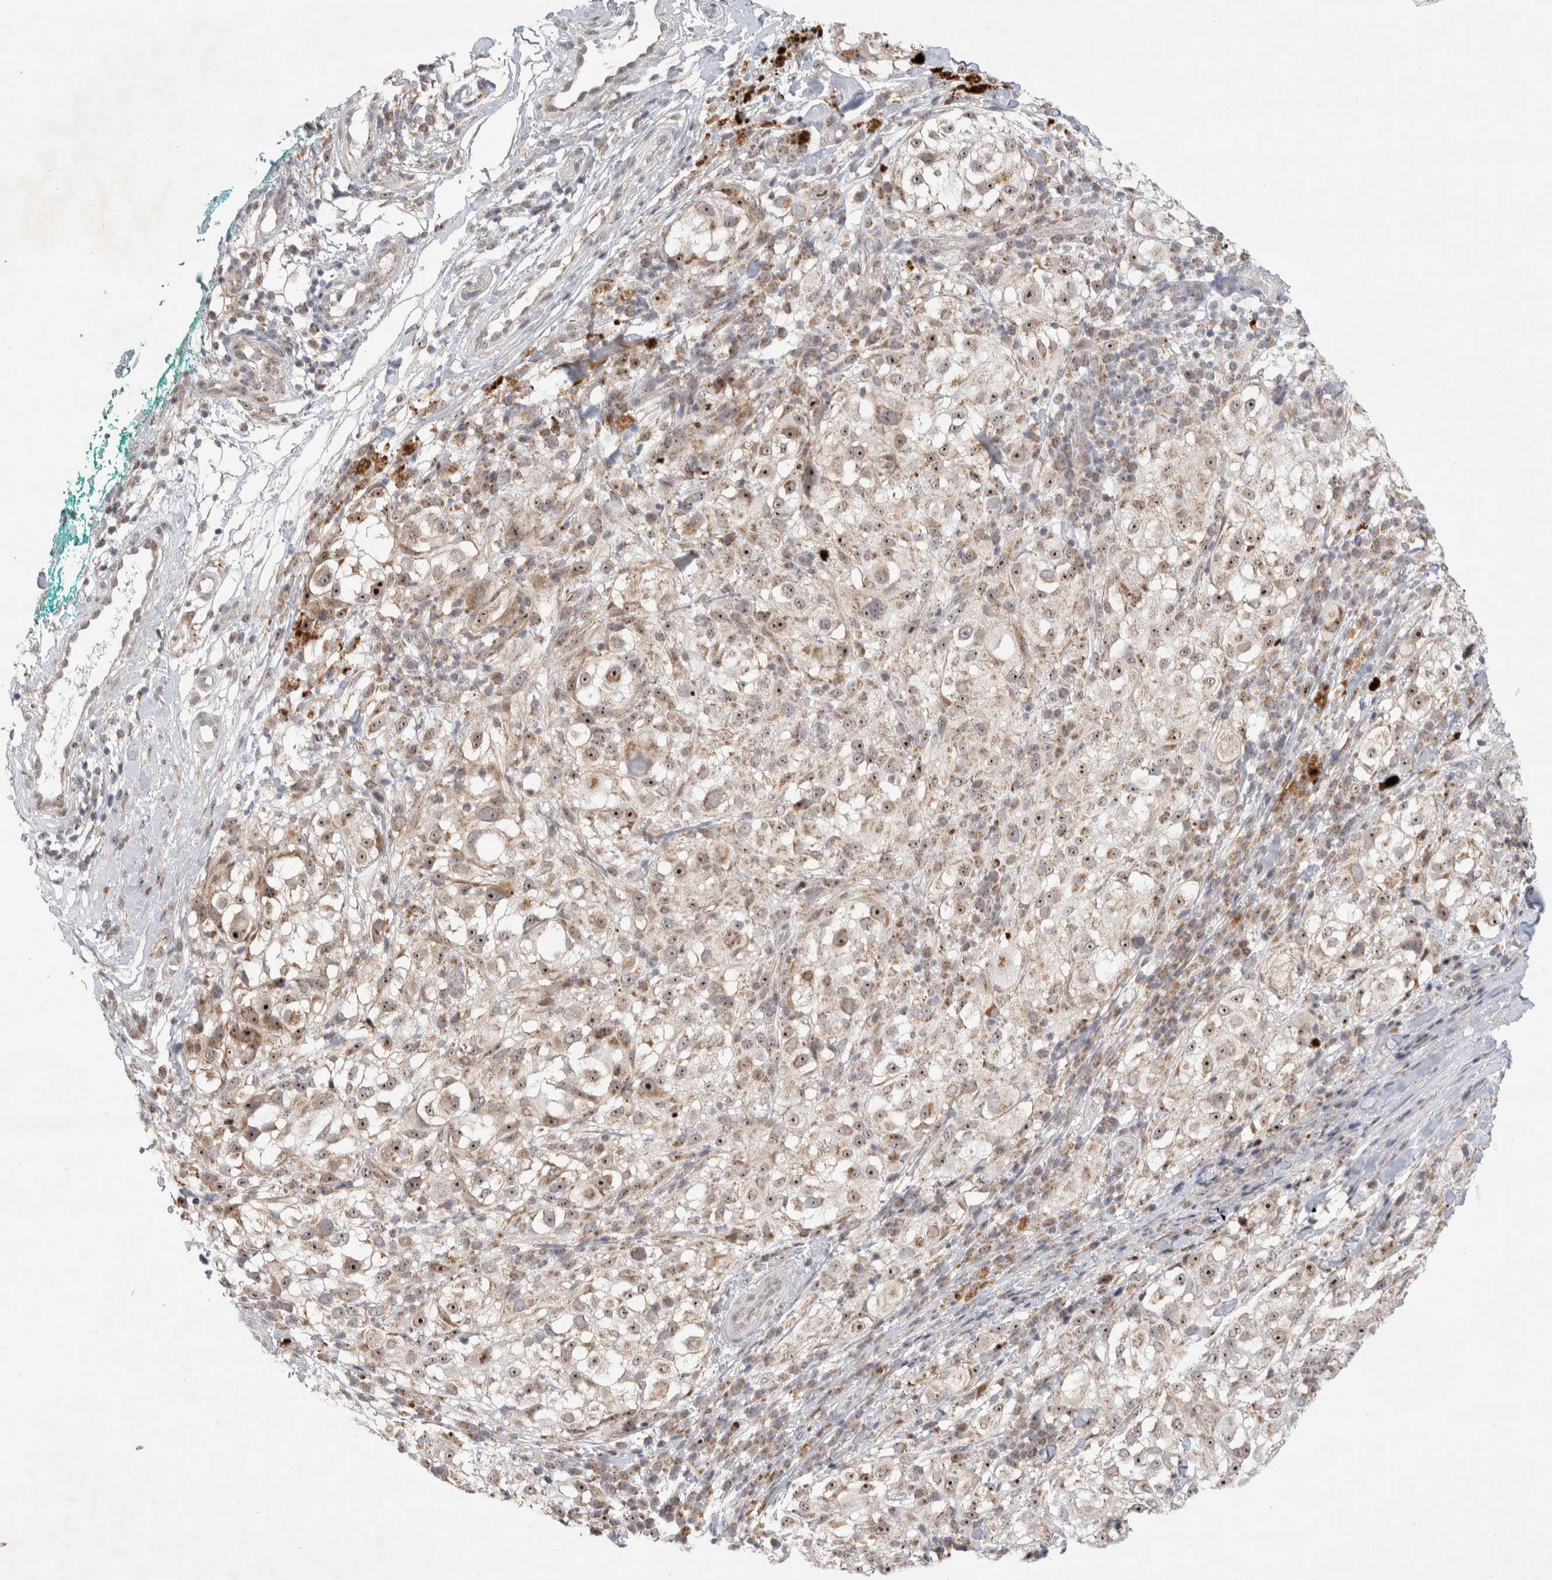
{"staining": {"intensity": "moderate", "quantity": ">75%", "location": "cytoplasmic/membranous,nuclear"}, "tissue": "melanoma", "cell_type": "Tumor cells", "image_type": "cancer", "snomed": [{"axis": "morphology", "description": "Necrosis, NOS"}, {"axis": "morphology", "description": "Malignant melanoma, NOS"}, {"axis": "topography", "description": "Skin"}], "caption": "Malignant melanoma stained with a brown dye exhibits moderate cytoplasmic/membranous and nuclear positive staining in approximately >75% of tumor cells.", "gene": "MRPL37", "patient": {"sex": "female", "age": 87}}